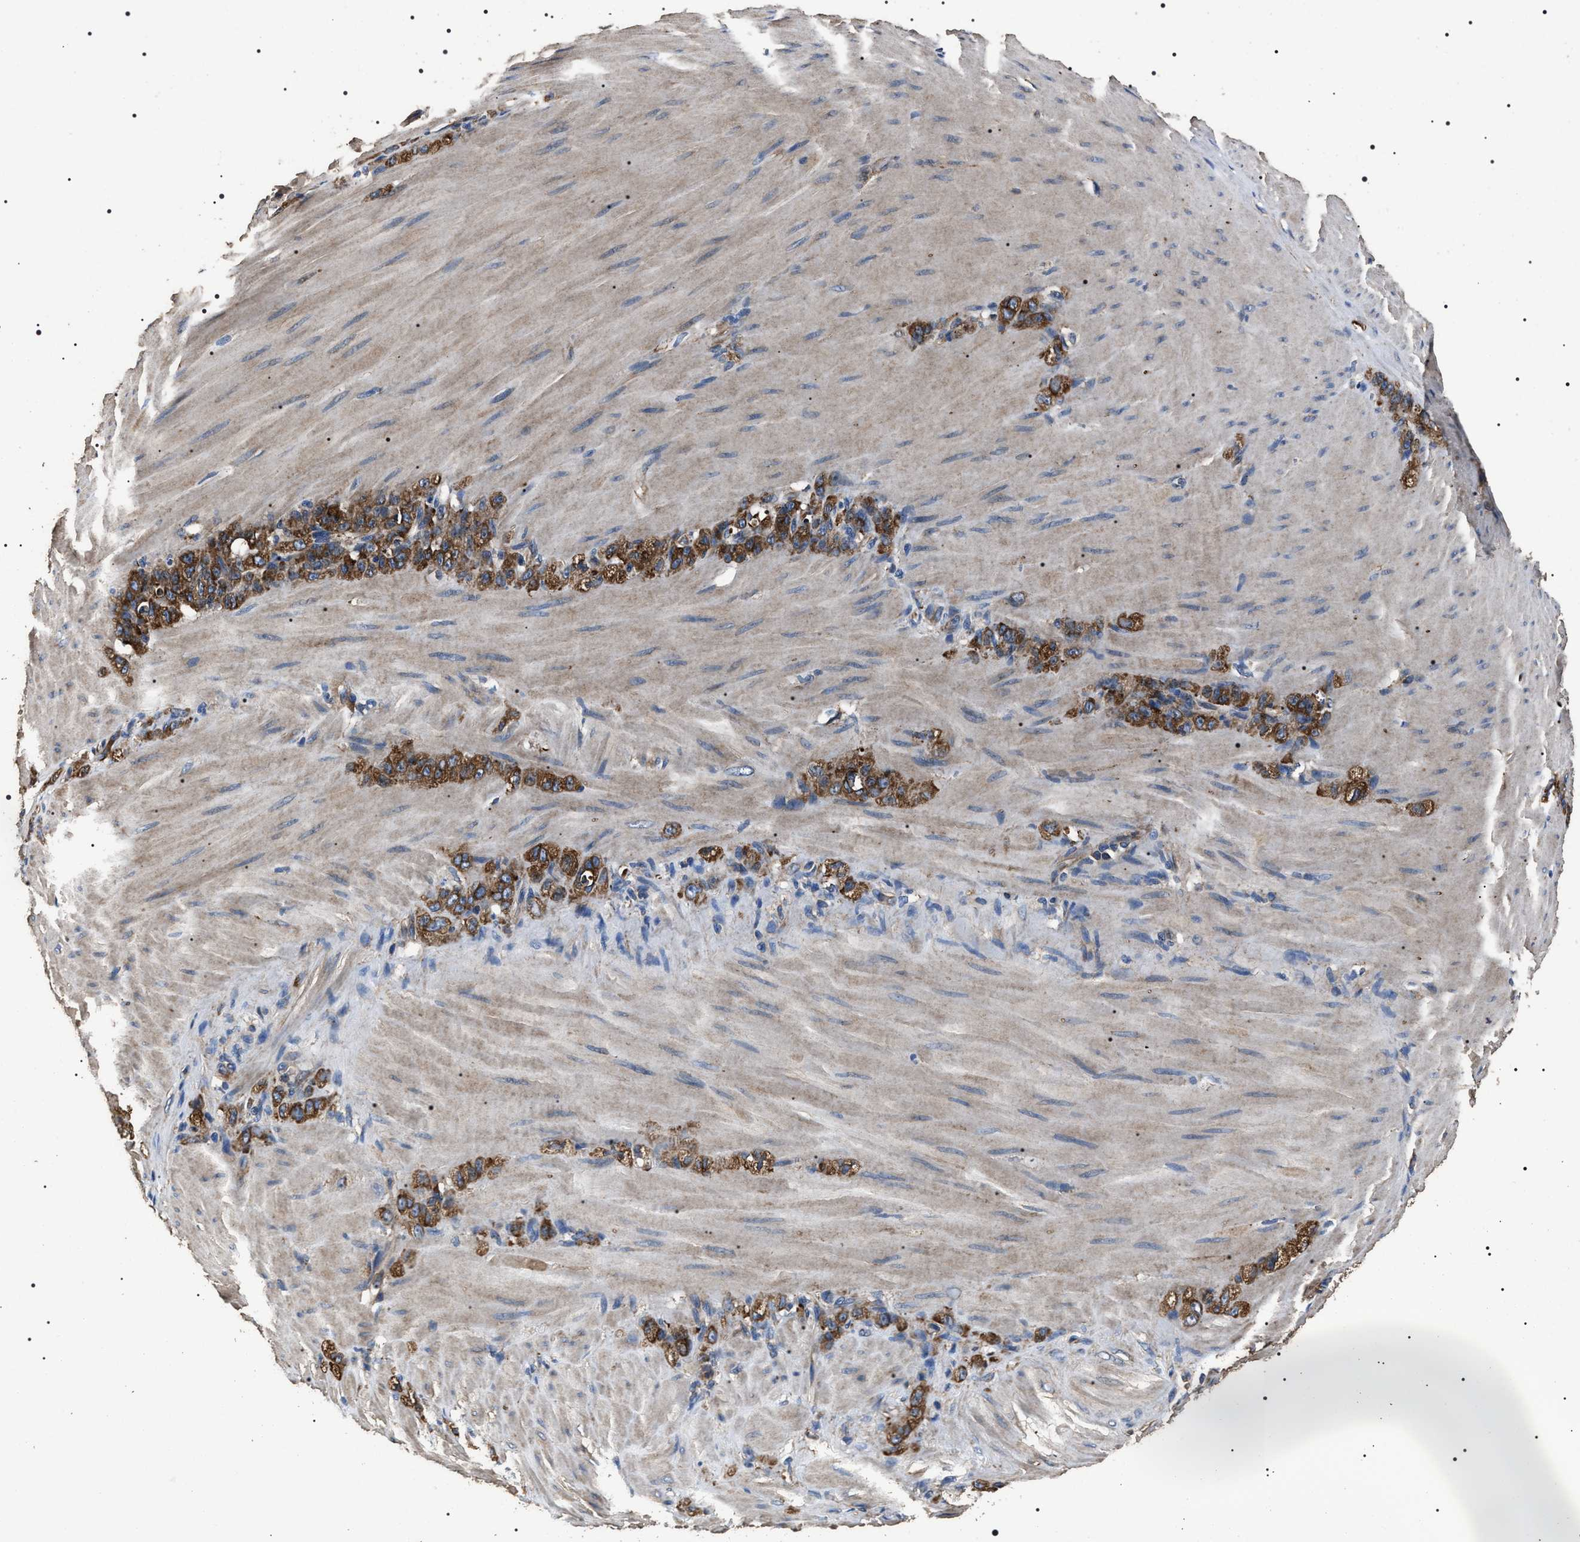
{"staining": {"intensity": "moderate", "quantity": ">75%", "location": "cytoplasmic/membranous"}, "tissue": "stomach cancer", "cell_type": "Tumor cells", "image_type": "cancer", "snomed": [{"axis": "morphology", "description": "Normal tissue, NOS"}, {"axis": "morphology", "description": "Adenocarcinoma, NOS"}, {"axis": "topography", "description": "Stomach"}], "caption": "Immunohistochemical staining of human stomach adenocarcinoma displays moderate cytoplasmic/membranous protein expression in approximately >75% of tumor cells.", "gene": "HSCB", "patient": {"sex": "male", "age": 82}}